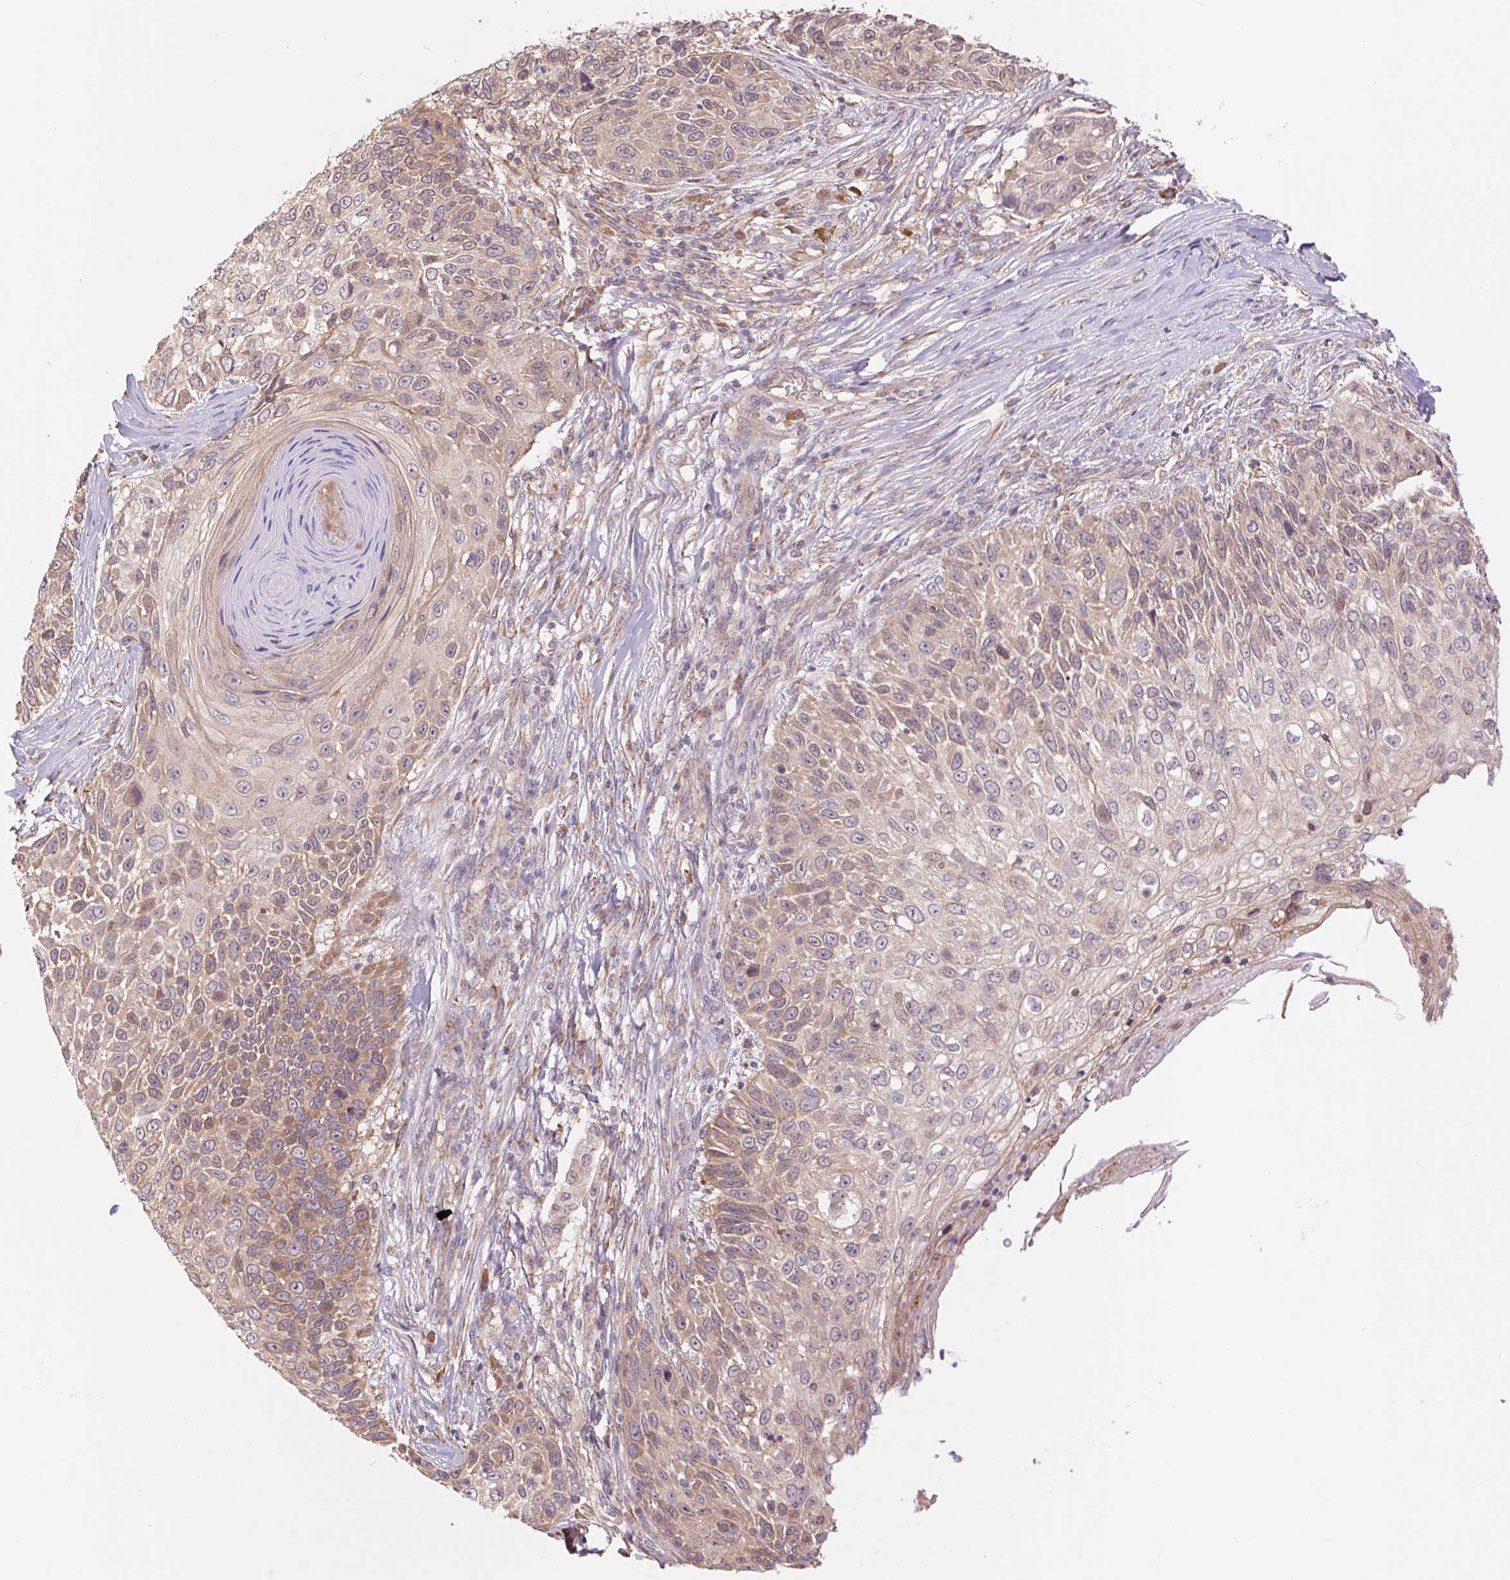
{"staining": {"intensity": "weak", "quantity": "25%-75%", "location": "cytoplasmic/membranous"}, "tissue": "skin cancer", "cell_type": "Tumor cells", "image_type": "cancer", "snomed": [{"axis": "morphology", "description": "Squamous cell carcinoma, NOS"}, {"axis": "topography", "description": "Skin"}], "caption": "Immunohistochemical staining of squamous cell carcinoma (skin) reveals low levels of weak cytoplasmic/membranous positivity in about 25%-75% of tumor cells.", "gene": "RRM1", "patient": {"sex": "male", "age": 92}}